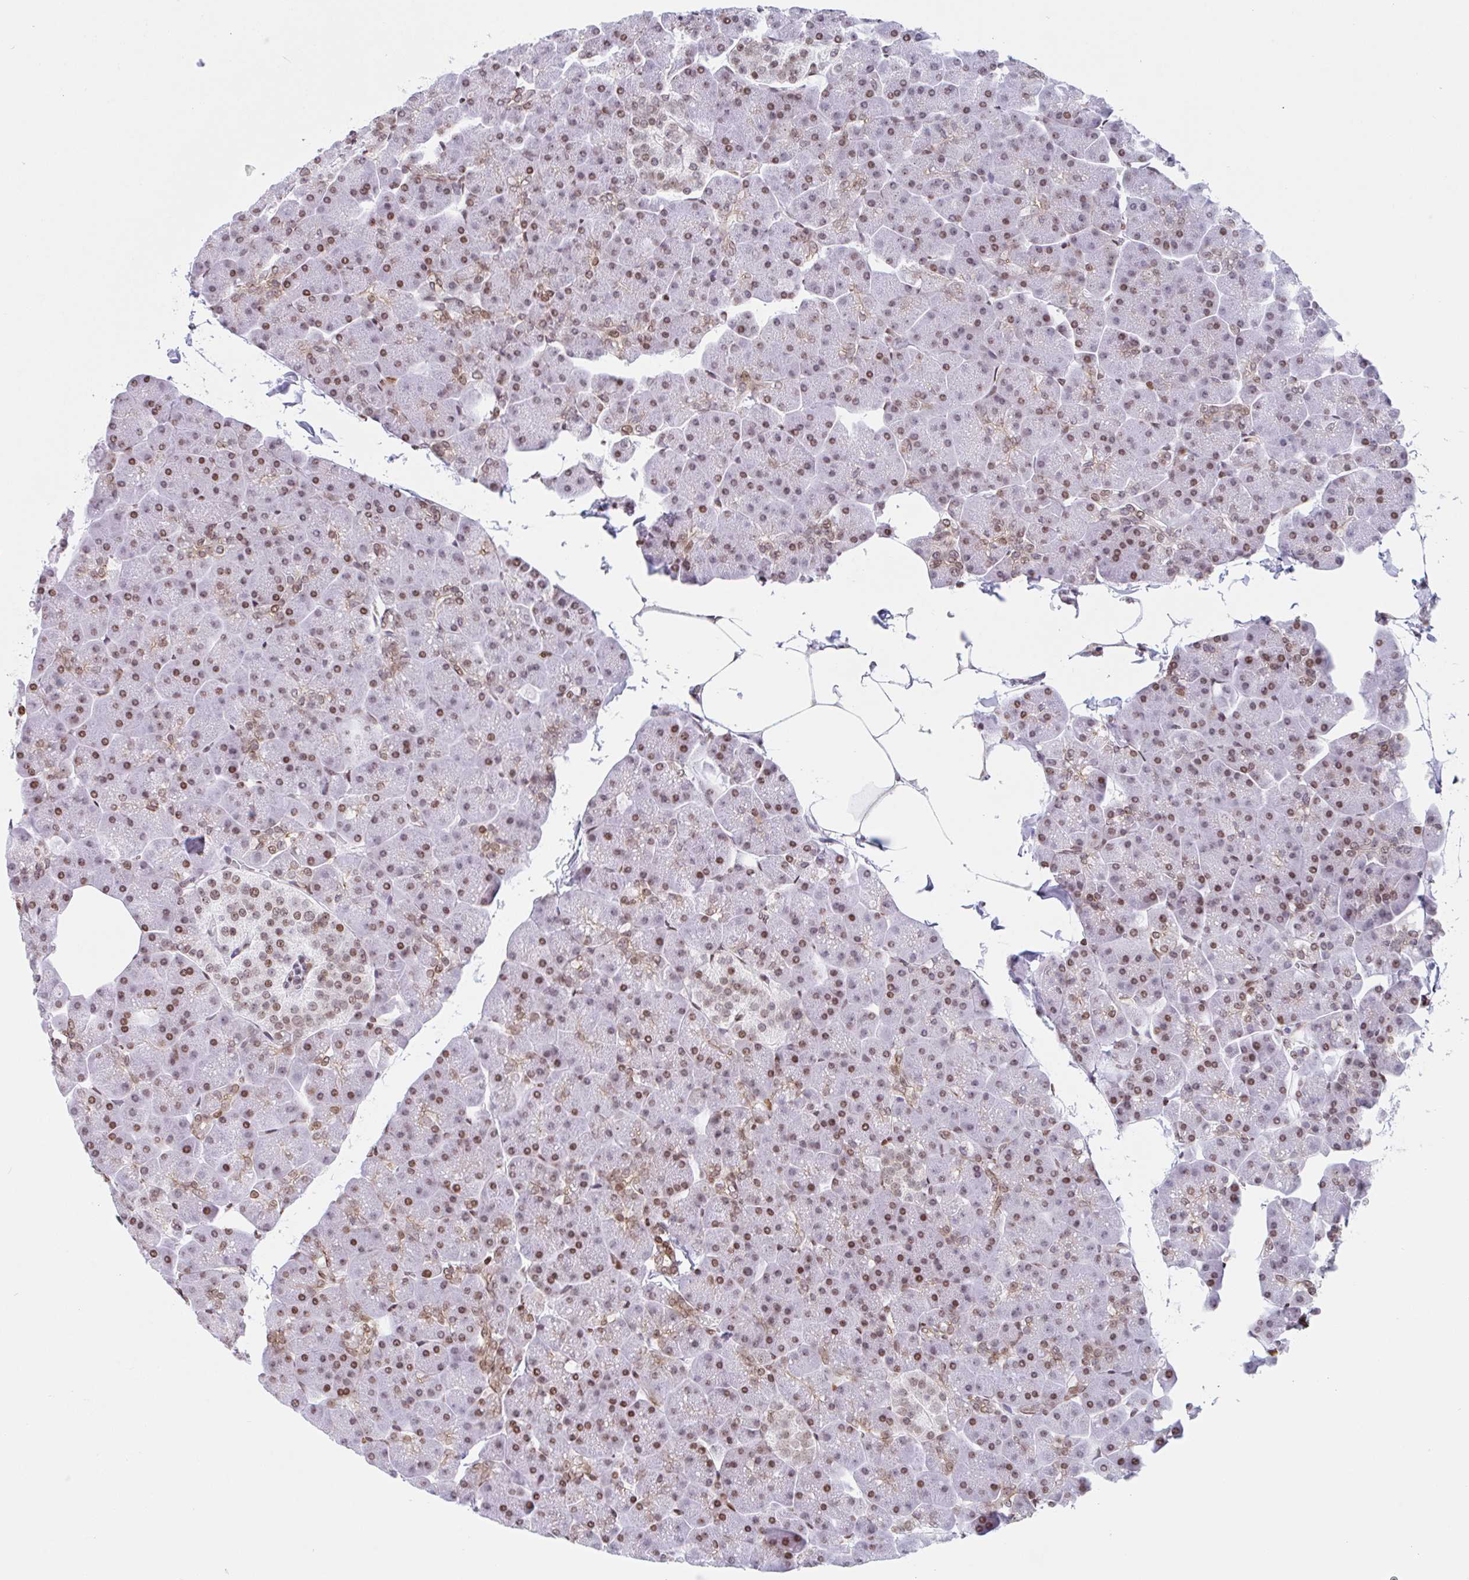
{"staining": {"intensity": "moderate", "quantity": ">75%", "location": "nuclear"}, "tissue": "pancreas", "cell_type": "Exocrine glandular cells", "image_type": "normal", "snomed": [{"axis": "morphology", "description": "Normal tissue, NOS"}, {"axis": "topography", "description": "Pancreas"}], "caption": "DAB immunohistochemical staining of normal pancreas exhibits moderate nuclear protein staining in about >75% of exocrine glandular cells.", "gene": "NOL6", "patient": {"sex": "male", "age": 35}}